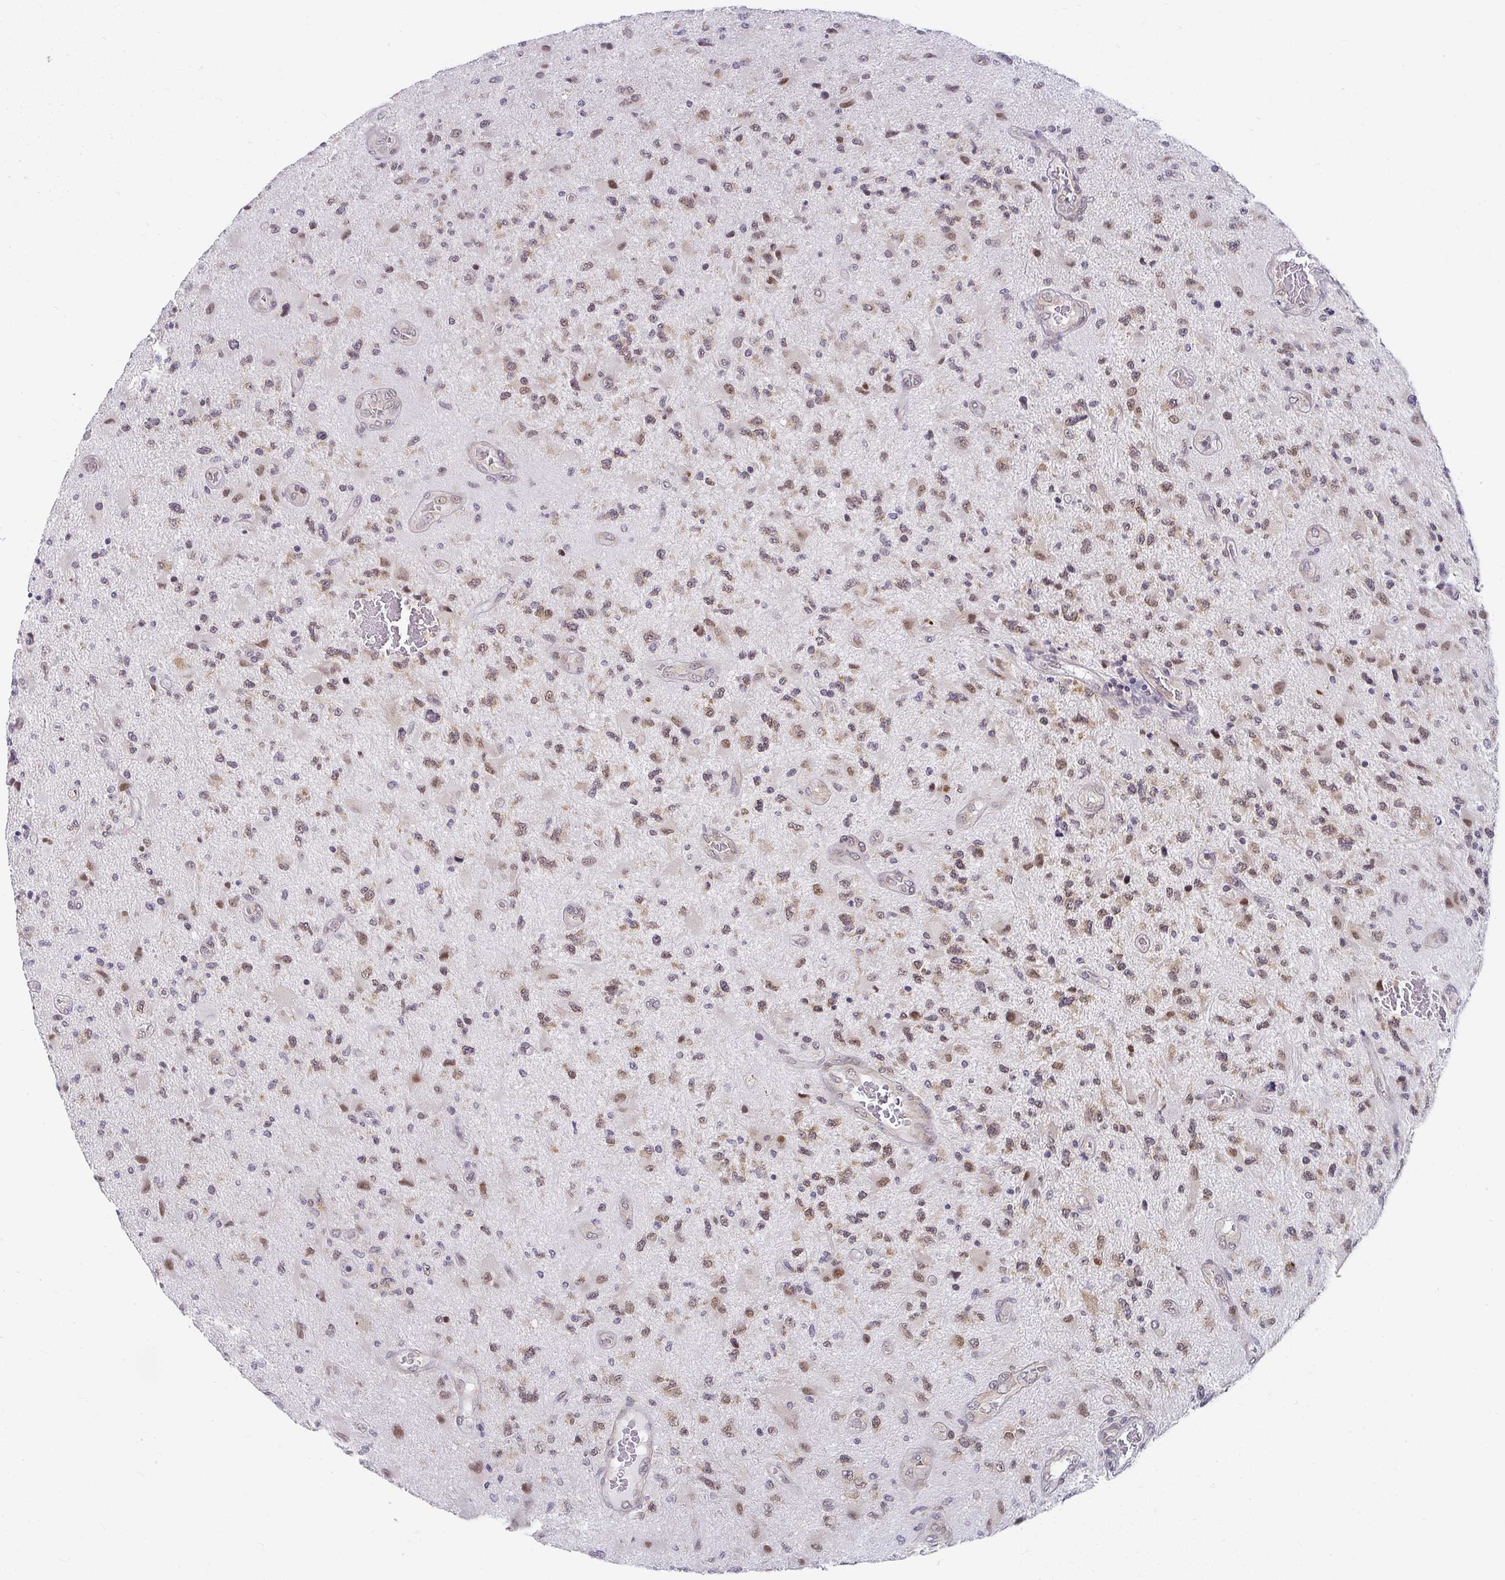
{"staining": {"intensity": "moderate", "quantity": "25%-75%", "location": "nuclear"}, "tissue": "glioma", "cell_type": "Tumor cells", "image_type": "cancer", "snomed": [{"axis": "morphology", "description": "Glioma, malignant, High grade"}, {"axis": "topography", "description": "Brain"}], "caption": "Brown immunohistochemical staining in human malignant glioma (high-grade) exhibits moderate nuclear positivity in approximately 25%-75% of tumor cells.", "gene": "SYNCRIP", "patient": {"sex": "male", "age": 67}}